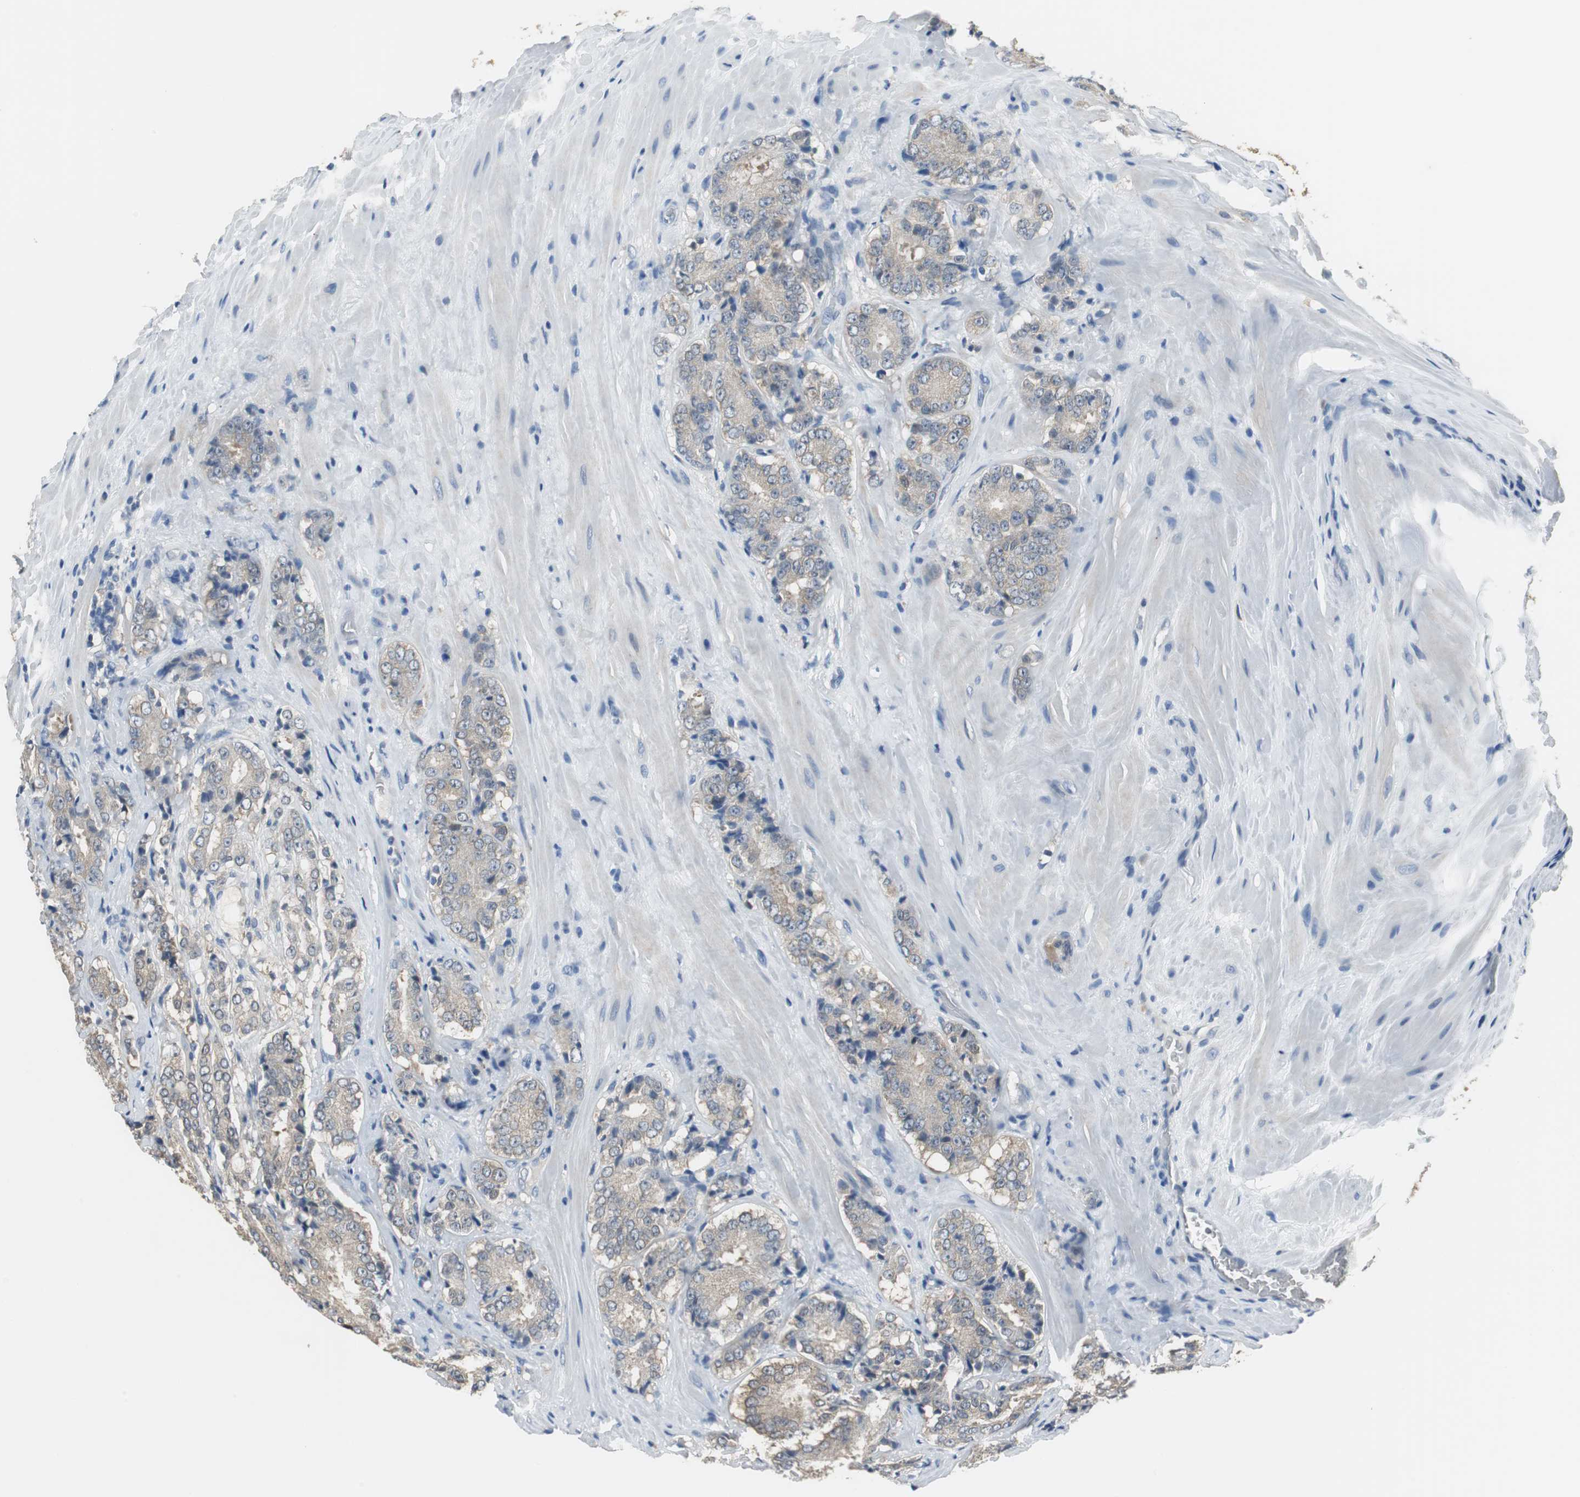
{"staining": {"intensity": "weak", "quantity": ">75%", "location": "cytoplasmic/membranous"}, "tissue": "prostate cancer", "cell_type": "Tumor cells", "image_type": "cancer", "snomed": [{"axis": "morphology", "description": "Adenocarcinoma, High grade"}, {"axis": "topography", "description": "Prostate"}], "caption": "Tumor cells exhibit low levels of weak cytoplasmic/membranous staining in approximately >75% of cells in human prostate cancer (adenocarcinoma (high-grade)).", "gene": "MSTO1", "patient": {"sex": "male", "age": 70}}